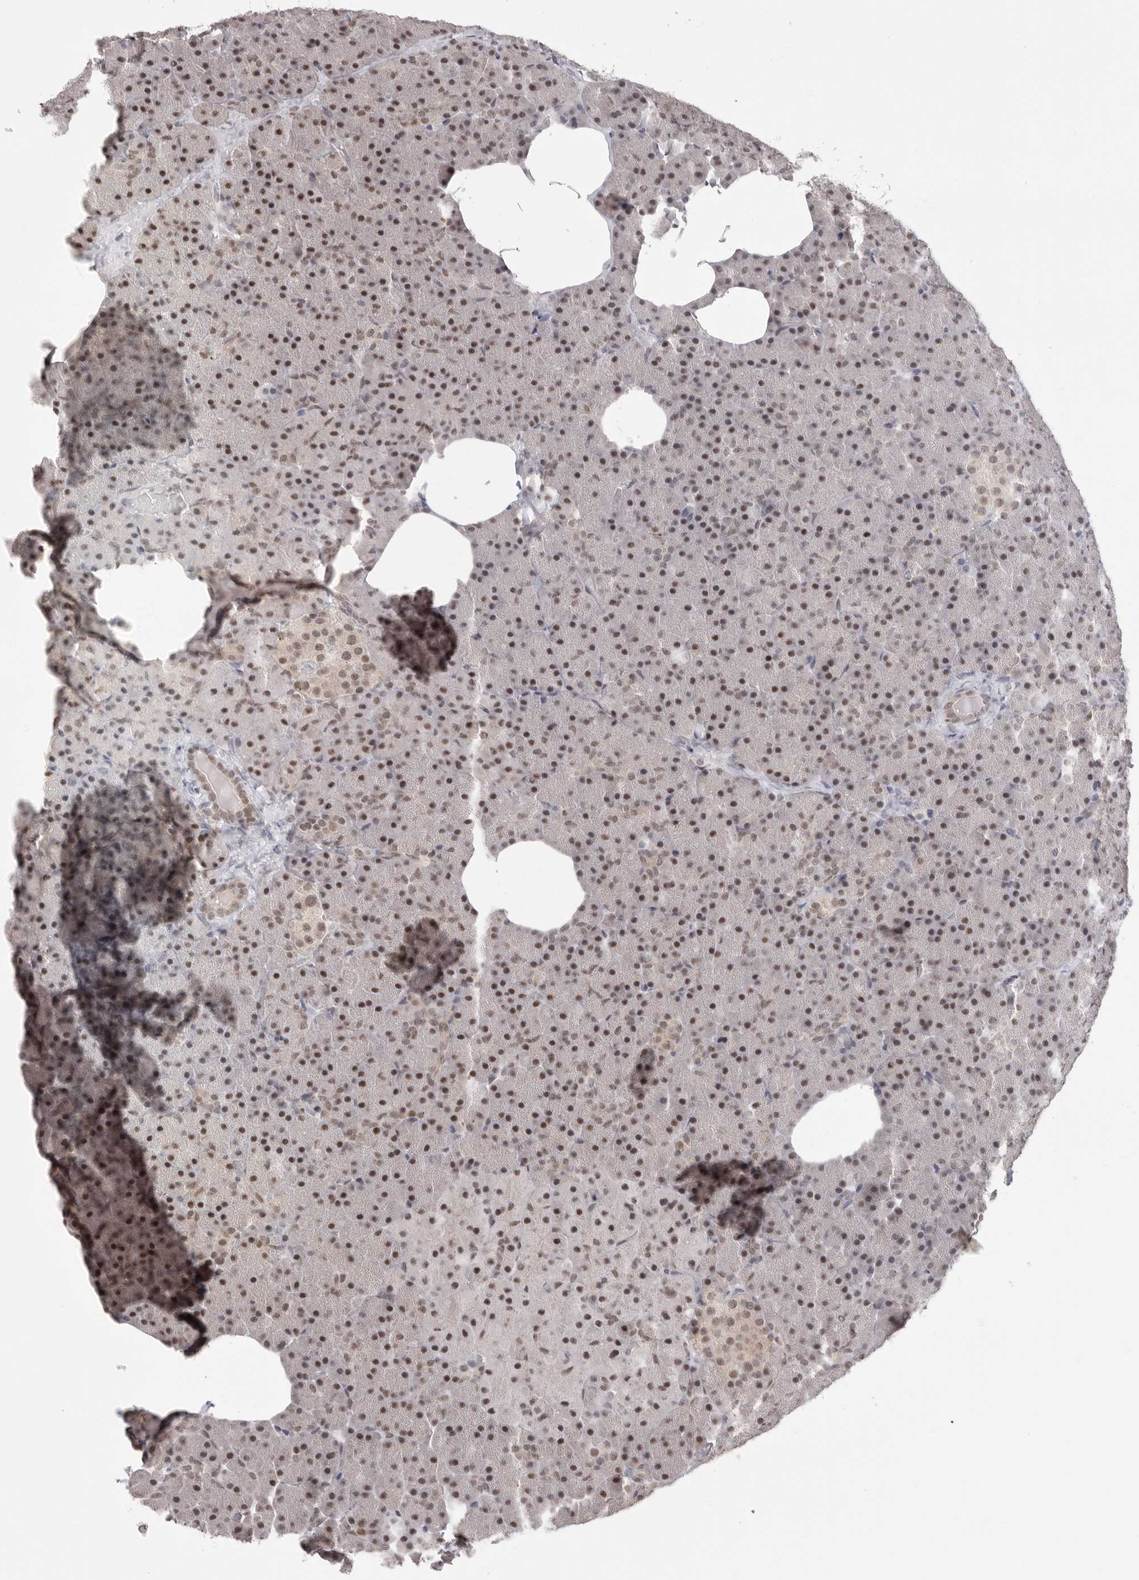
{"staining": {"intensity": "moderate", "quantity": ">75%", "location": "nuclear"}, "tissue": "pancreas", "cell_type": "Exocrine glandular cells", "image_type": "normal", "snomed": [{"axis": "morphology", "description": "Normal tissue, NOS"}, {"axis": "morphology", "description": "Carcinoid, malignant, NOS"}, {"axis": "topography", "description": "Pancreas"}], "caption": "Immunohistochemical staining of normal human pancreas displays medium levels of moderate nuclear staining in approximately >75% of exocrine glandular cells.", "gene": "BCLAF3", "patient": {"sex": "female", "age": 35}}